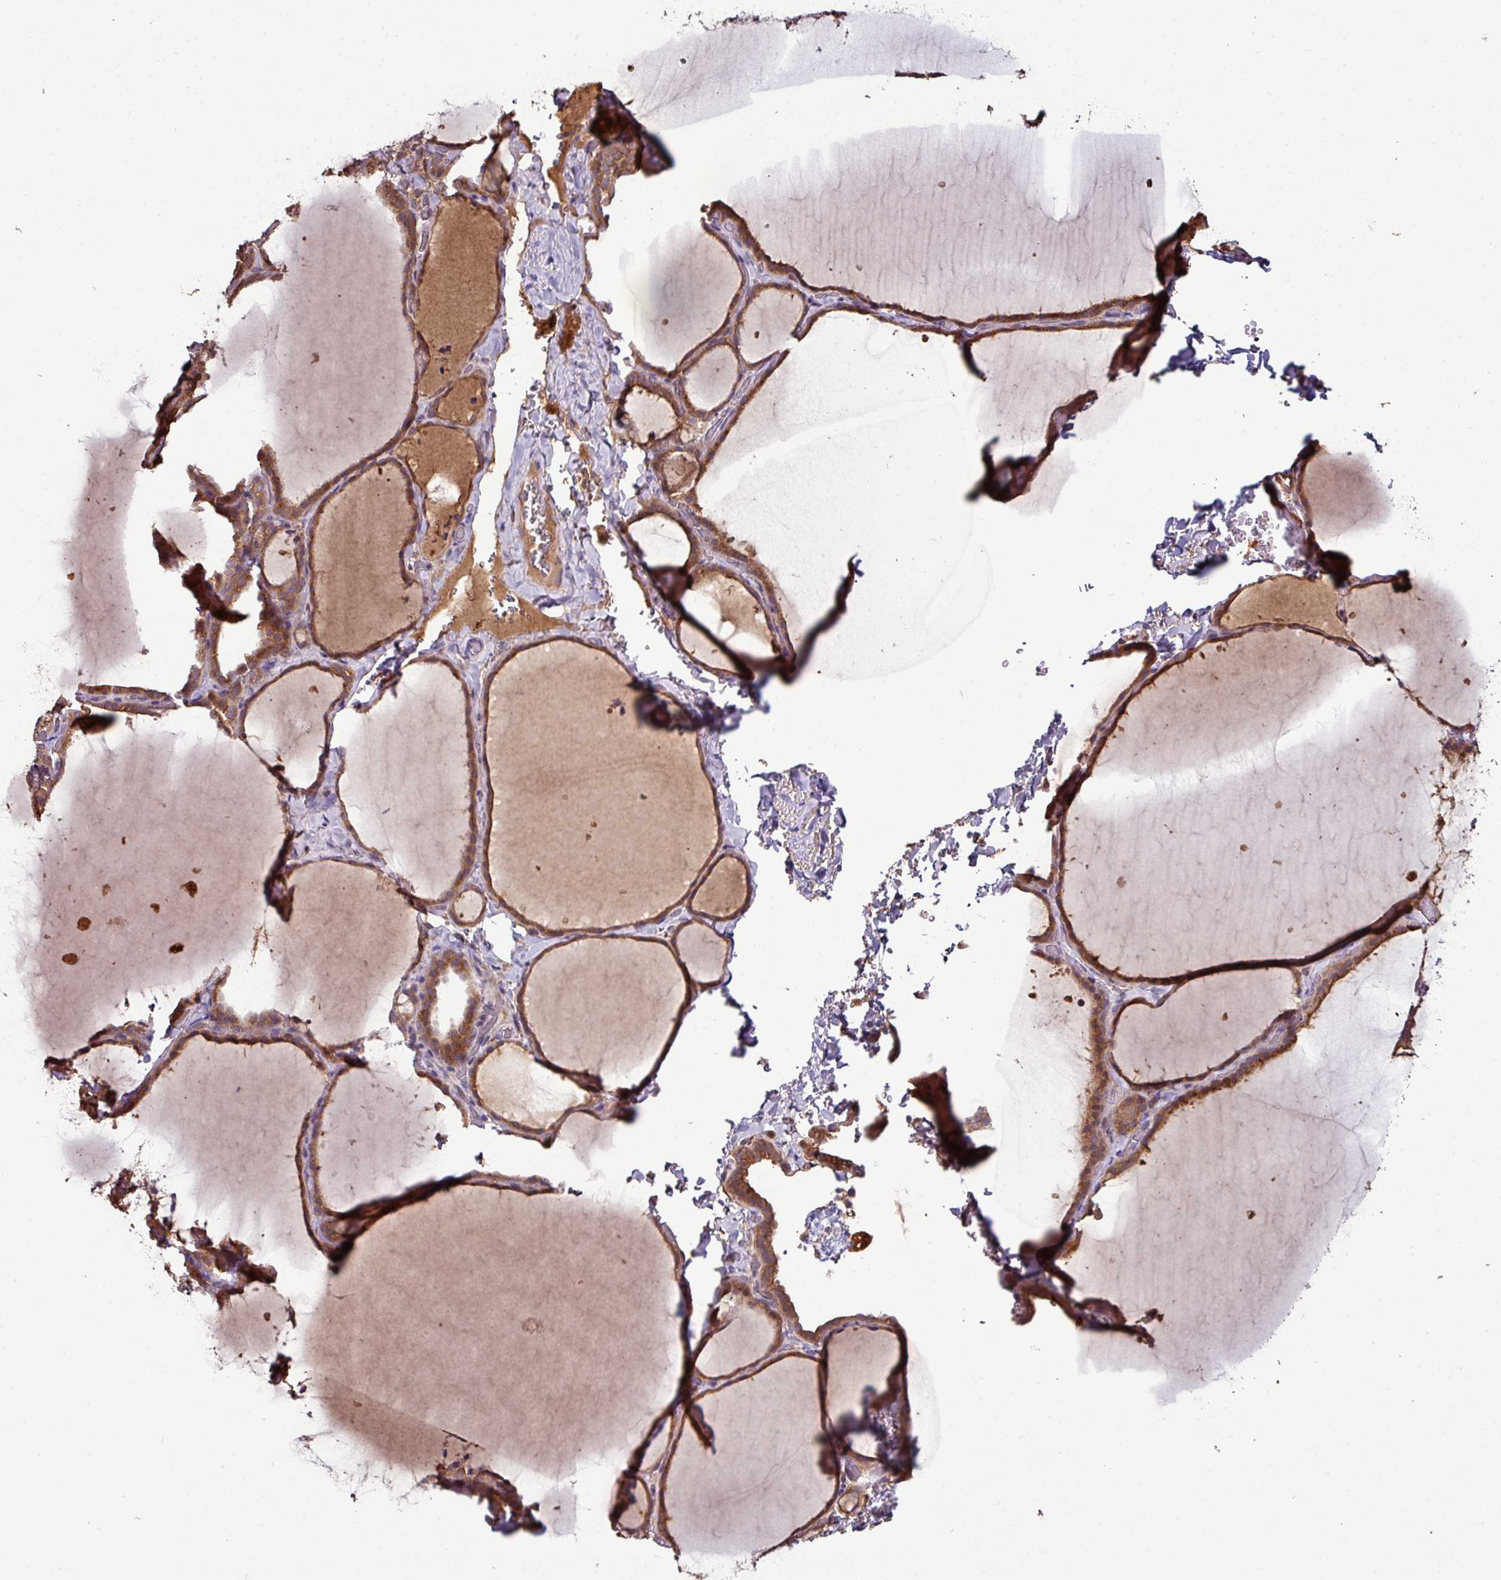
{"staining": {"intensity": "moderate", "quantity": ">75%", "location": "cytoplasmic/membranous"}, "tissue": "thyroid gland", "cell_type": "Glandular cells", "image_type": "normal", "snomed": [{"axis": "morphology", "description": "Normal tissue, NOS"}, {"axis": "topography", "description": "Thyroid gland"}], "caption": "High-magnification brightfield microscopy of benign thyroid gland stained with DAB (brown) and counterstained with hematoxylin (blue). glandular cells exhibit moderate cytoplasmic/membranous staining is present in about>75% of cells. The staining was performed using DAB, with brown indicating positive protein expression. Nuclei are stained blue with hematoxylin.", "gene": "GNPDA1", "patient": {"sex": "female", "age": 22}}